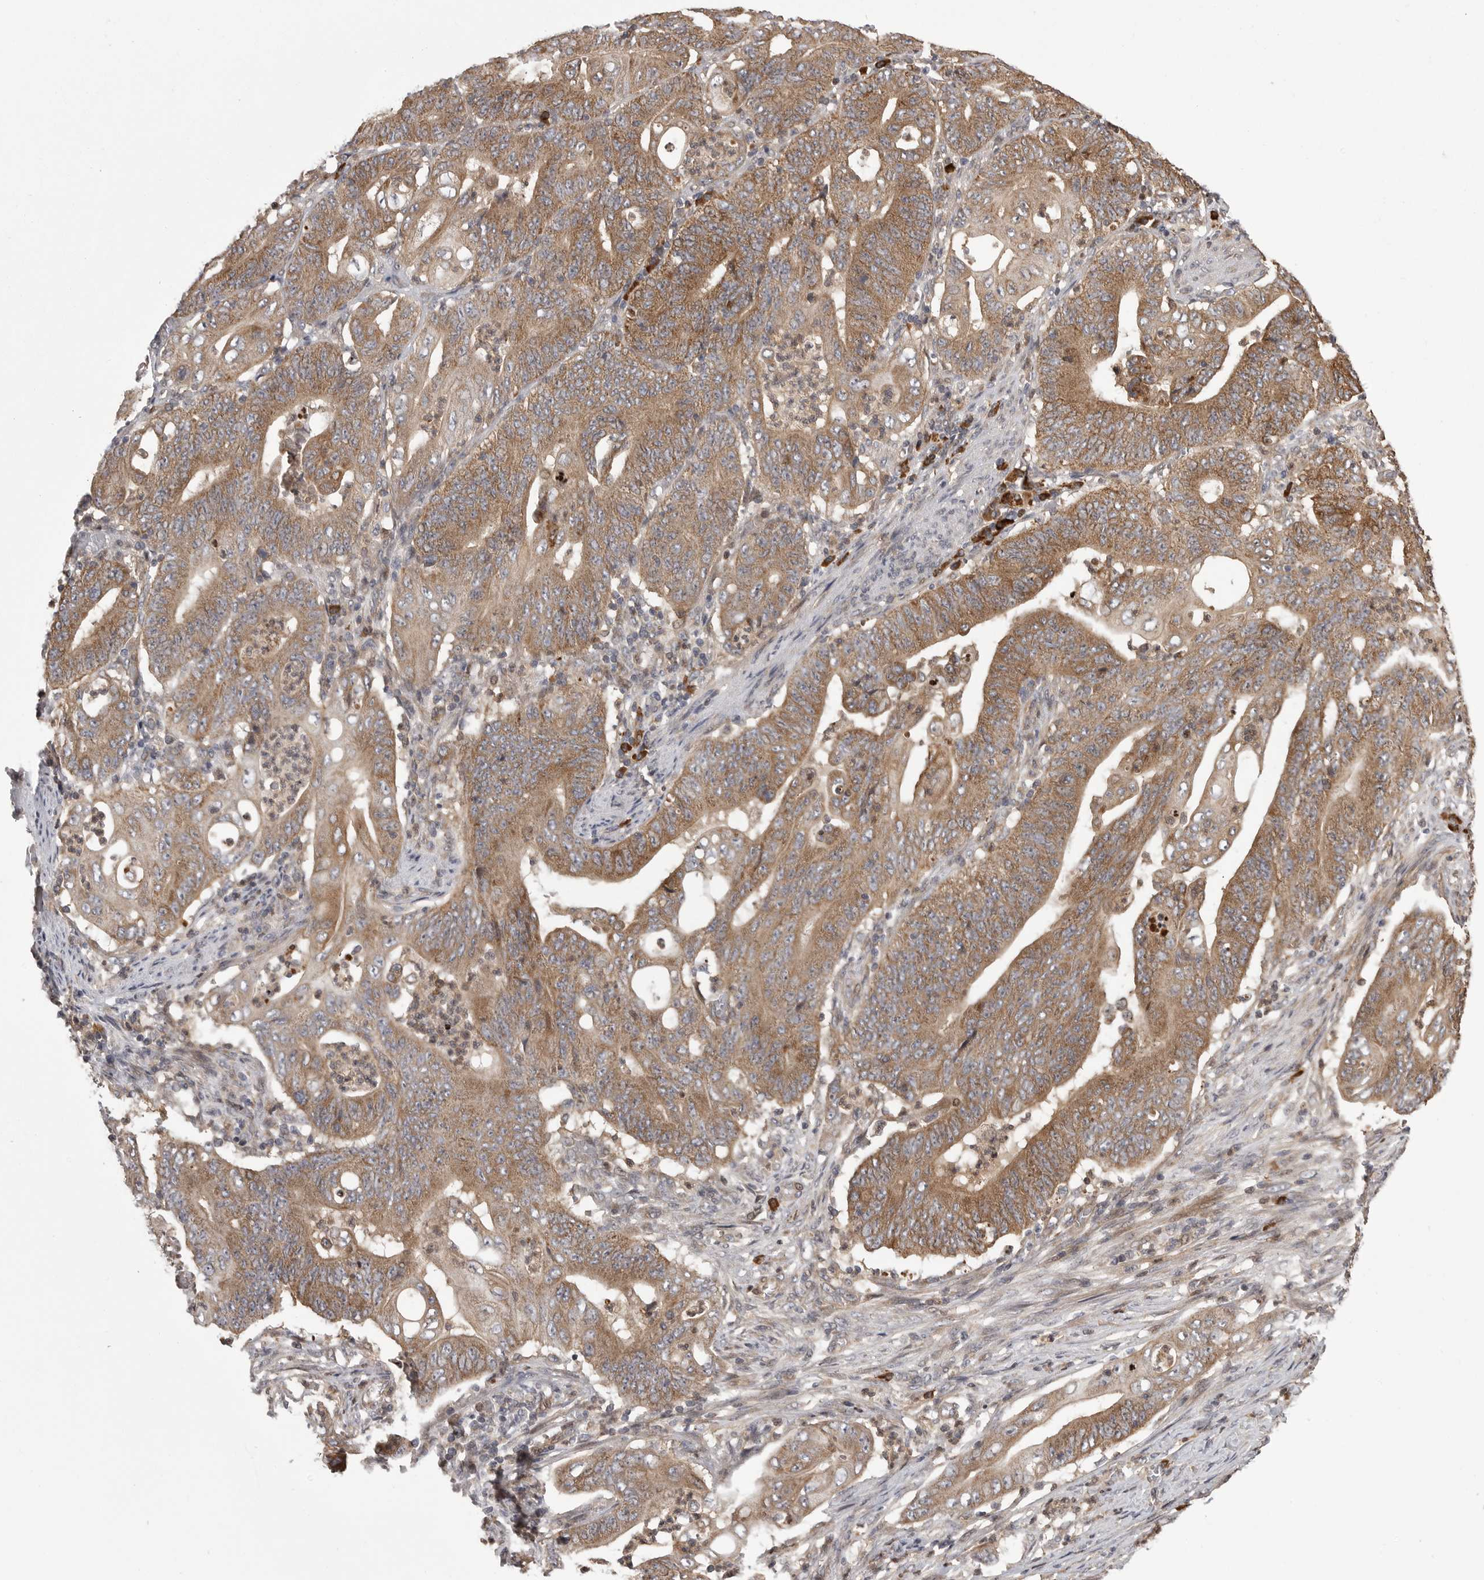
{"staining": {"intensity": "moderate", "quantity": ">75%", "location": "cytoplasmic/membranous"}, "tissue": "stomach cancer", "cell_type": "Tumor cells", "image_type": "cancer", "snomed": [{"axis": "morphology", "description": "Adenocarcinoma, NOS"}, {"axis": "topography", "description": "Stomach"}], "caption": "A photomicrograph of human stomach cancer (adenocarcinoma) stained for a protein shows moderate cytoplasmic/membranous brown staining in tumor cells.", "gene": "OXR1", "patient": {"sex": "female", "age": 73}}